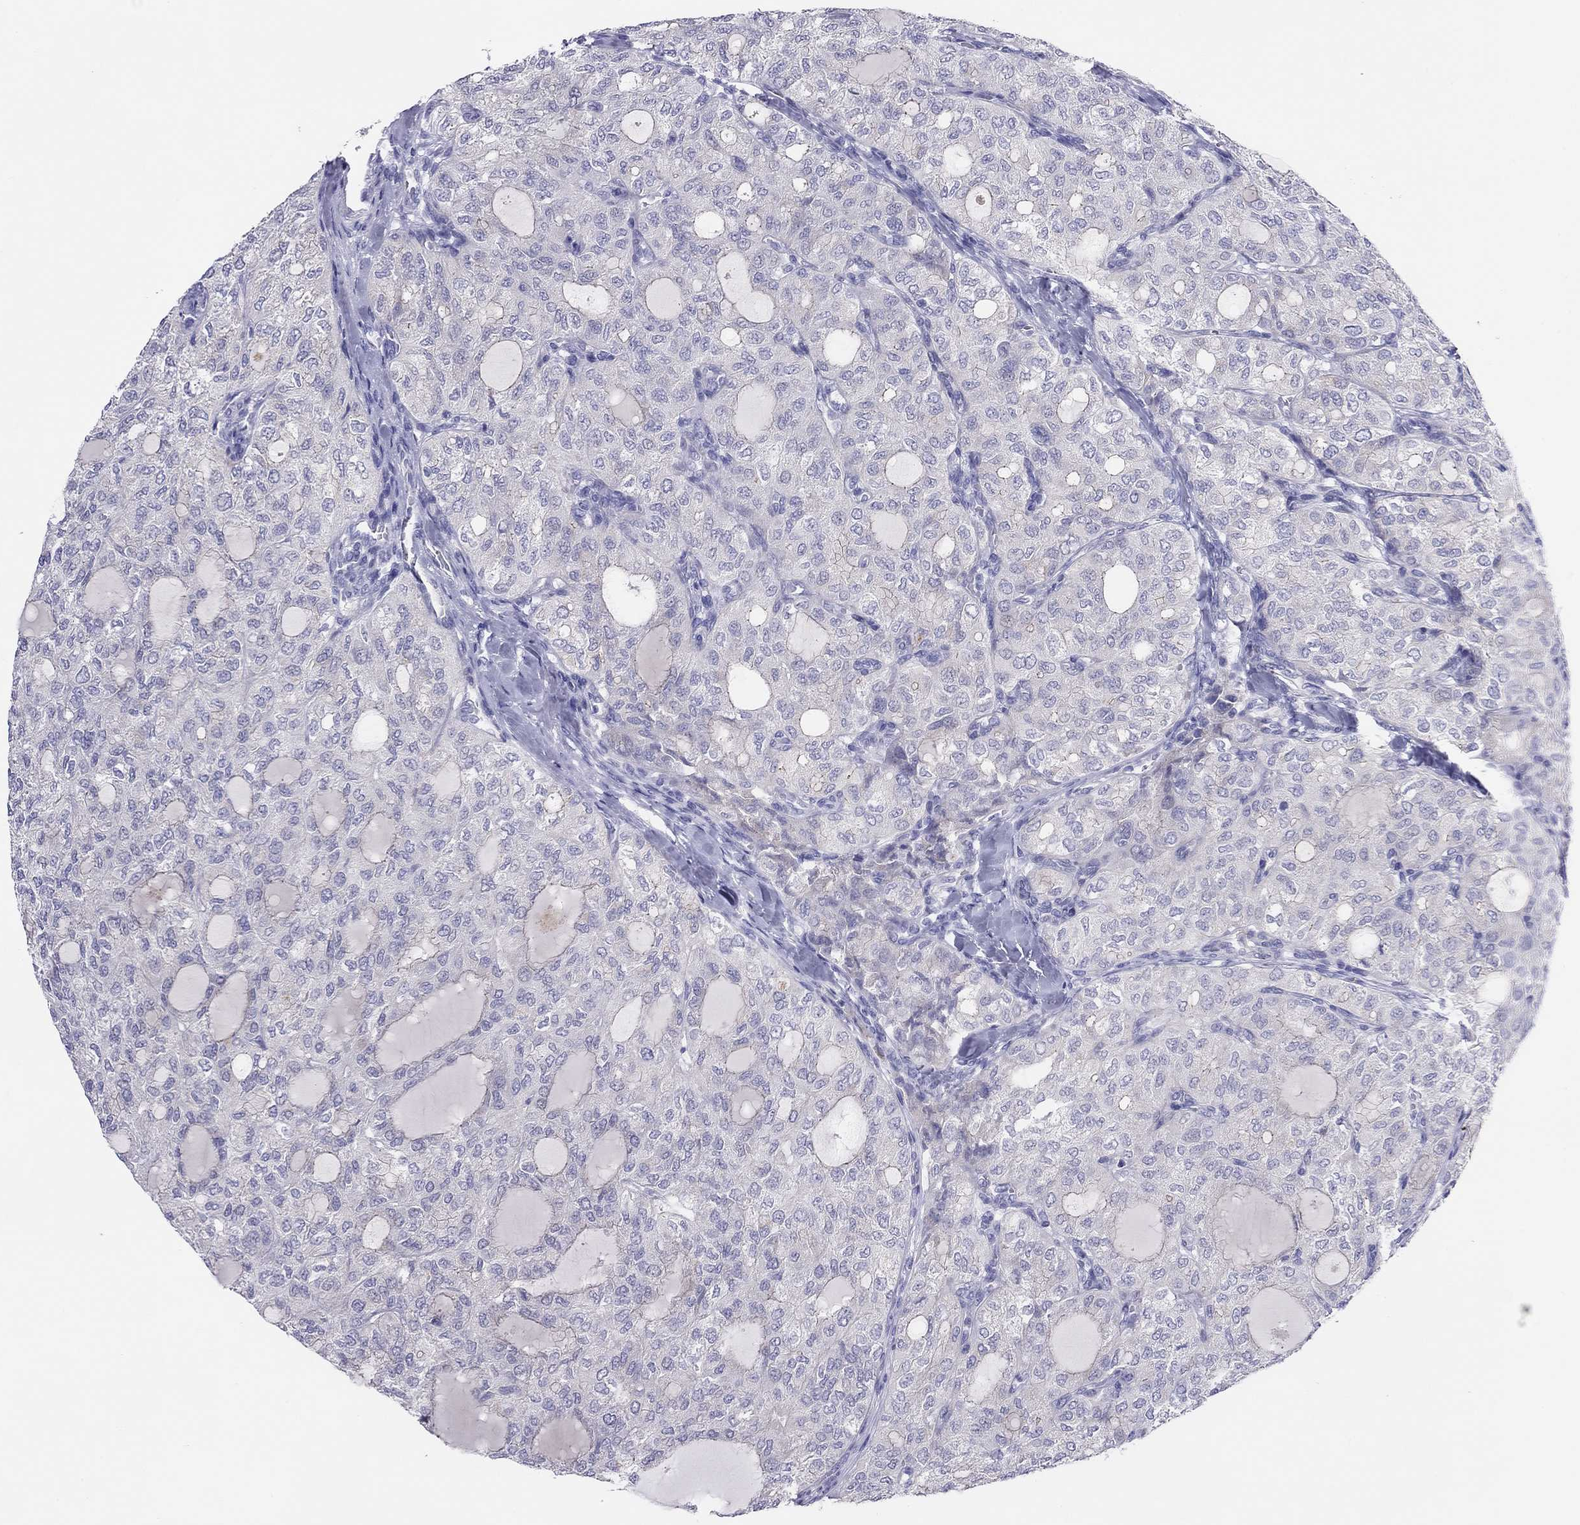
{"staining": {"intensity": "negative", "quantity": "none", "location": "none"}, "tissue": "thyroid cancer", "cell_type": "Tumor cells", "image_type": "cancer", "snomed": [{"axis": "morphology", "description": "Follicular adenoma carcinoma, NOS"}, {"axis": "topography", "description": "Thyroid gland"}], "caption": "The IHC micrograph has no significant staining in tumor cells of thyroid cancer tissue.", "gene": "MGAT4C", "patient": {"sex": "male", "age": 75}}